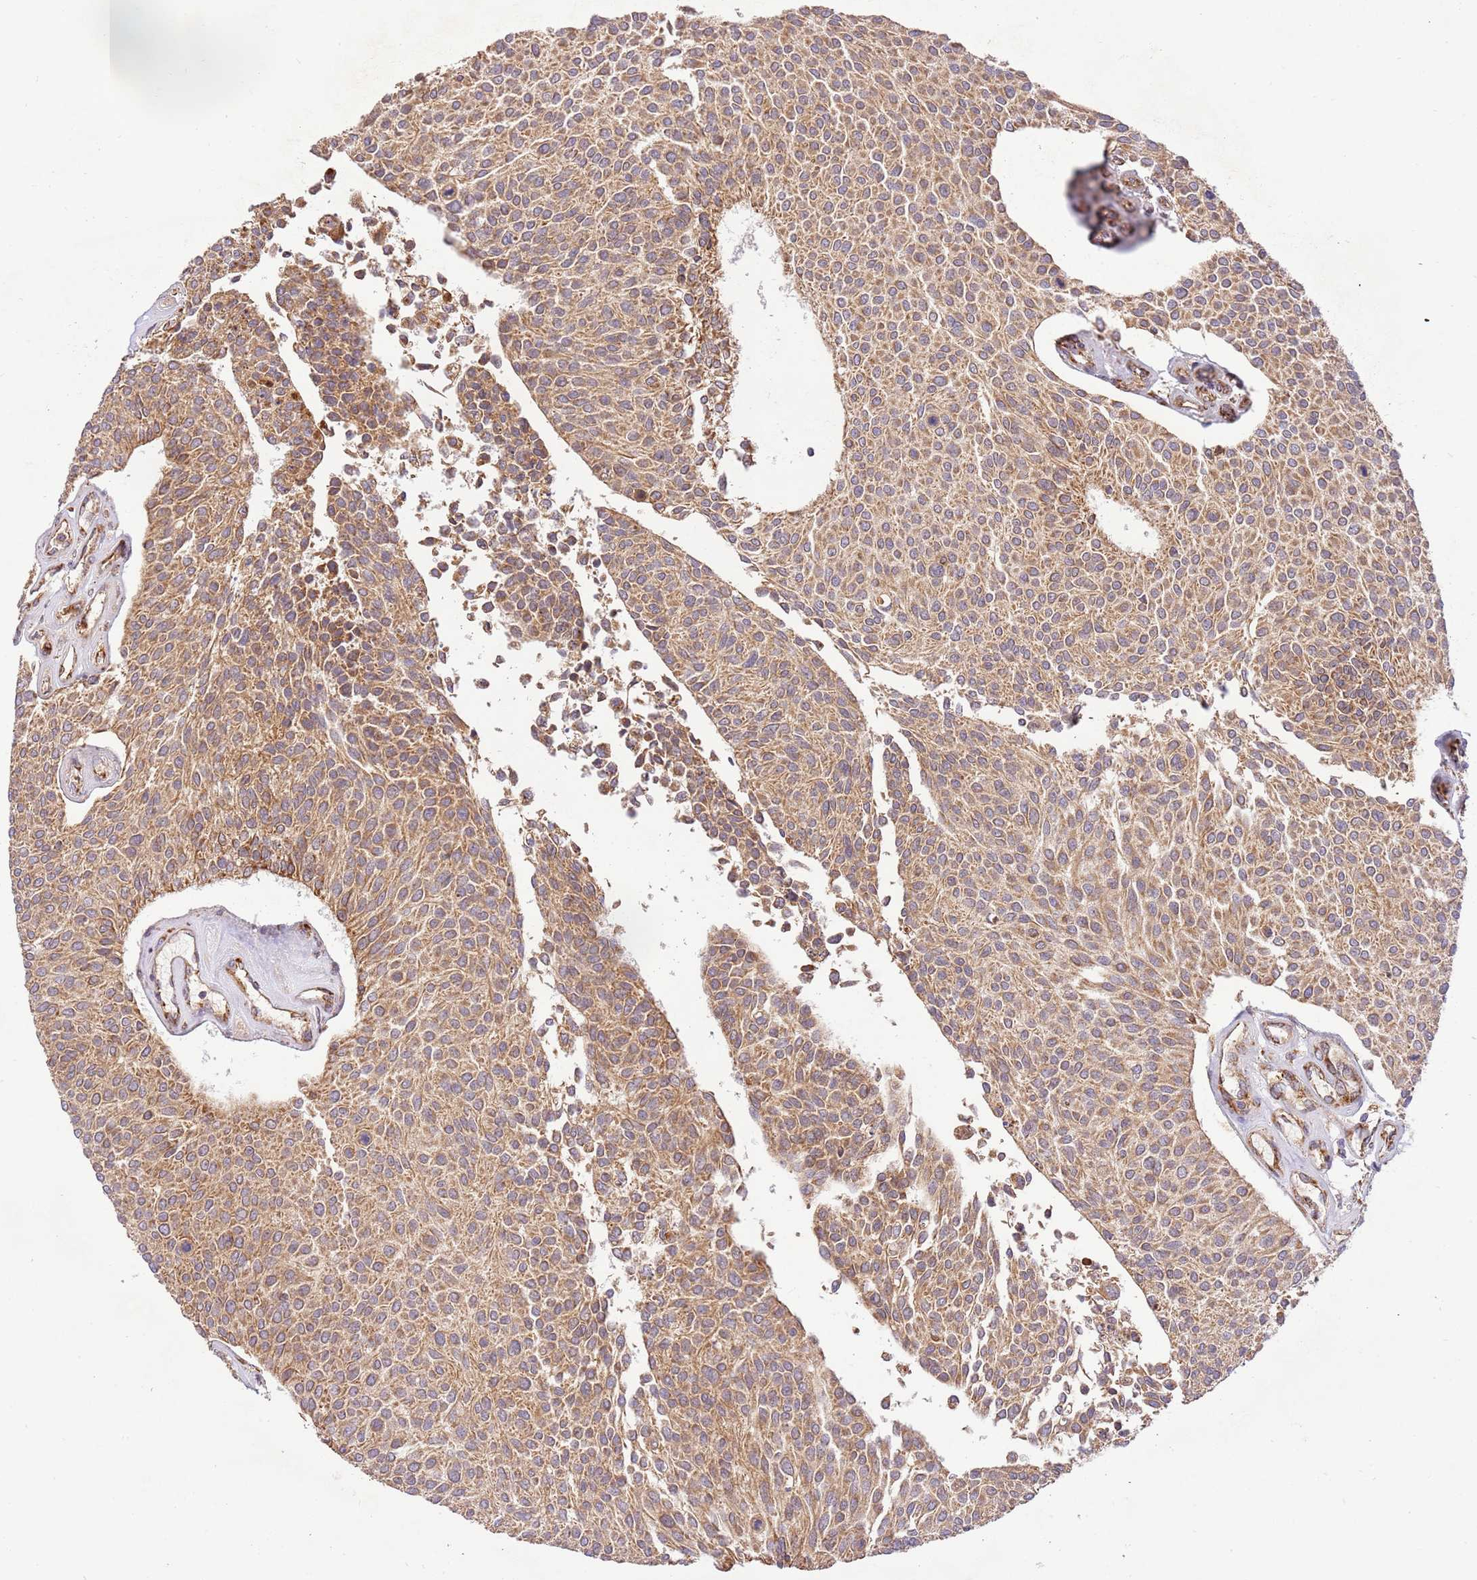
{"staining": {"intensity": "moderate", "quantity": ">75%", "location": "cytoplasmic/membranous"}, "tissue": "urothelial cancer", "cell_type": "Tumor cells", "image_type": "cancer", "snomed": [{"axis": "morphology", "description": "Urothelial carcinoma, NOS"}, {"axis": "topography", "description": "Urinary bladder"}], "caption": "Human urothelial cancer stained with a protein marker demonstrates moderate staining in tumor cells.", "gene": "SPATA2L", "patient": {"sex": "male", "age": 55}}